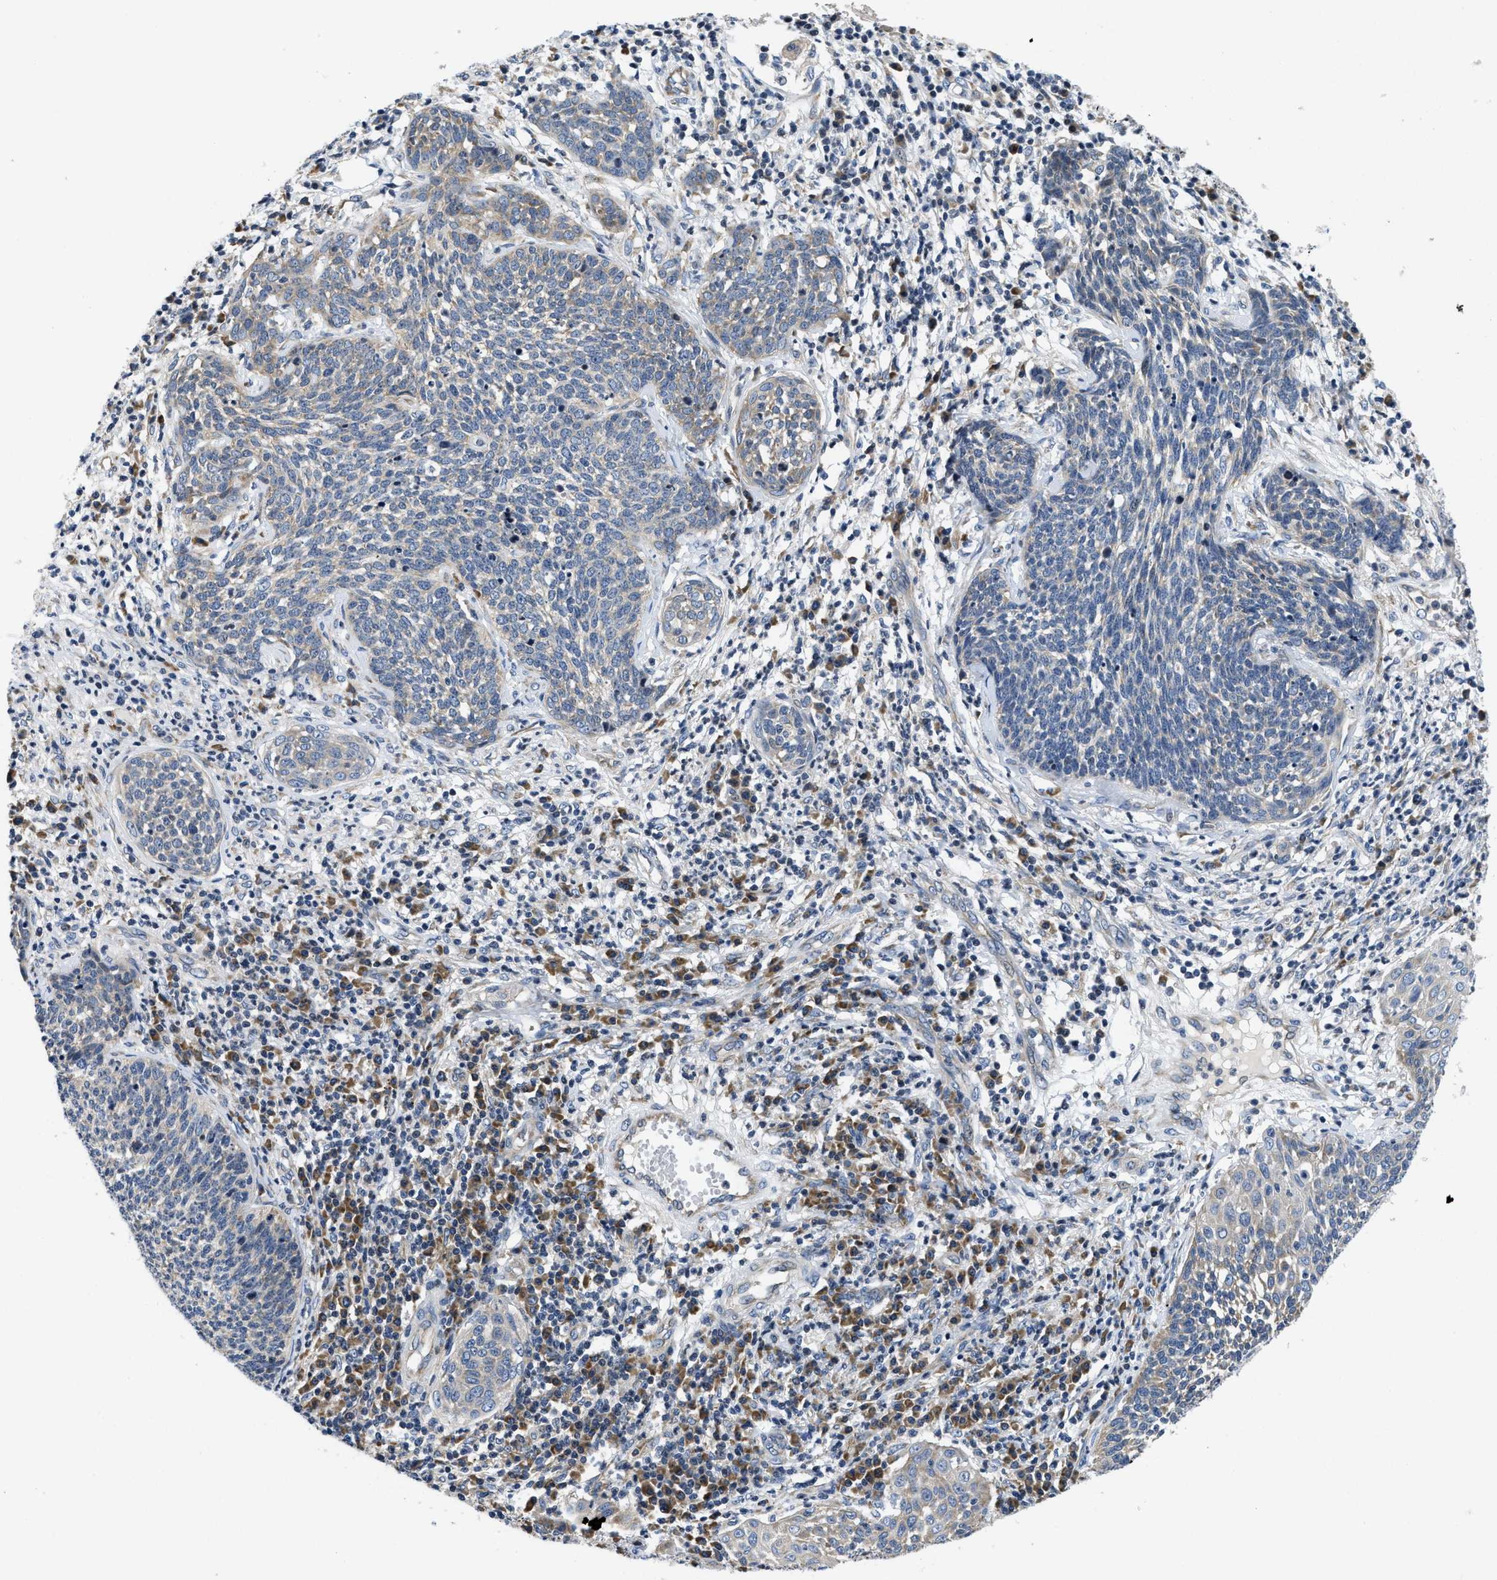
{"staining": {"intensity": "weak", "quantity": "25%-75%", "location": "cytoplasmic/membranous"}, "tissue": "cervical cancer", "cell_type": "Tumor cells", "image_type": "cancer", "snomed": [{"axis": "morphology", "description": "Squamous cell carcinoma, NOS"}, {"axis": "topography", "description": "Cervix"}], "caption": "The photomicrograph exhibits a brown stain indicating the presence of a protein in the cytoplasmic/membranous of tumor cells in squamous cell carcinoma (cervical). (Stains: DAB (3,3'-diaminobenzidine) in brown, nuclei in blue, Microscopy: brightfield microscopy at high magnification).", "gene": "IKBKE", "patient": {"sex": "female", "age": 34}}